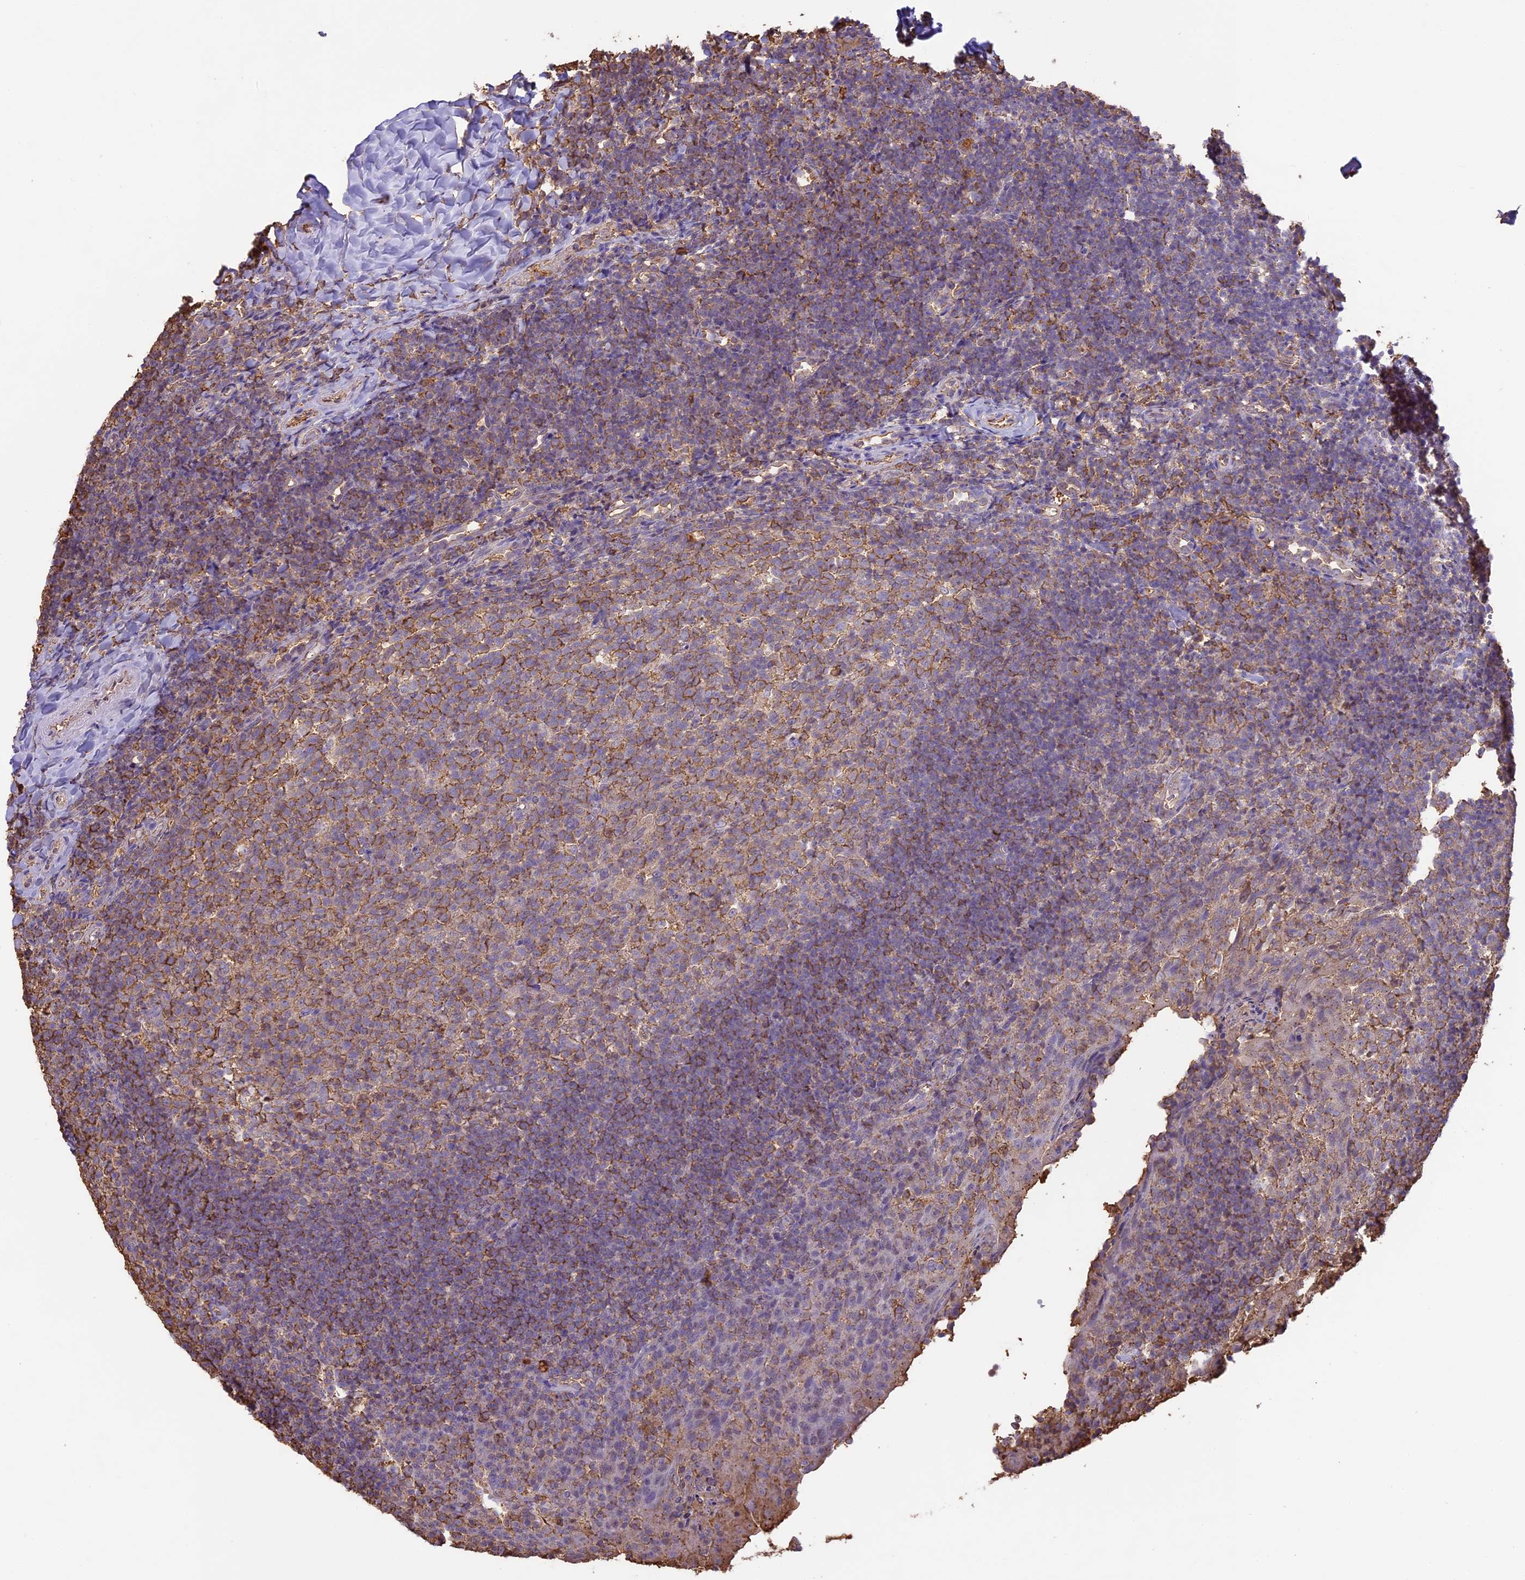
{"staining": {"intensity": "moderate", "quantity": "25%-75%", "location": "cytoplasmic/membranous"}, "tissue": "tonsil", "cell_type": "Germinal center cells", "image_type": "normal", "snomed": [{"axis": "morphology", "description": "Normal tissue, NOS"}, {"axis": "topography", "description": "Tonsil"}], "caption": "Immunohistochemical staining of normal tonsil exhibits moderate cytoplasmic/membranous protein expression in approximately 25%-75% of germinal center cells.", "gene": "ARHGAP19", "patient": {"sex": "female", "age": 10}}